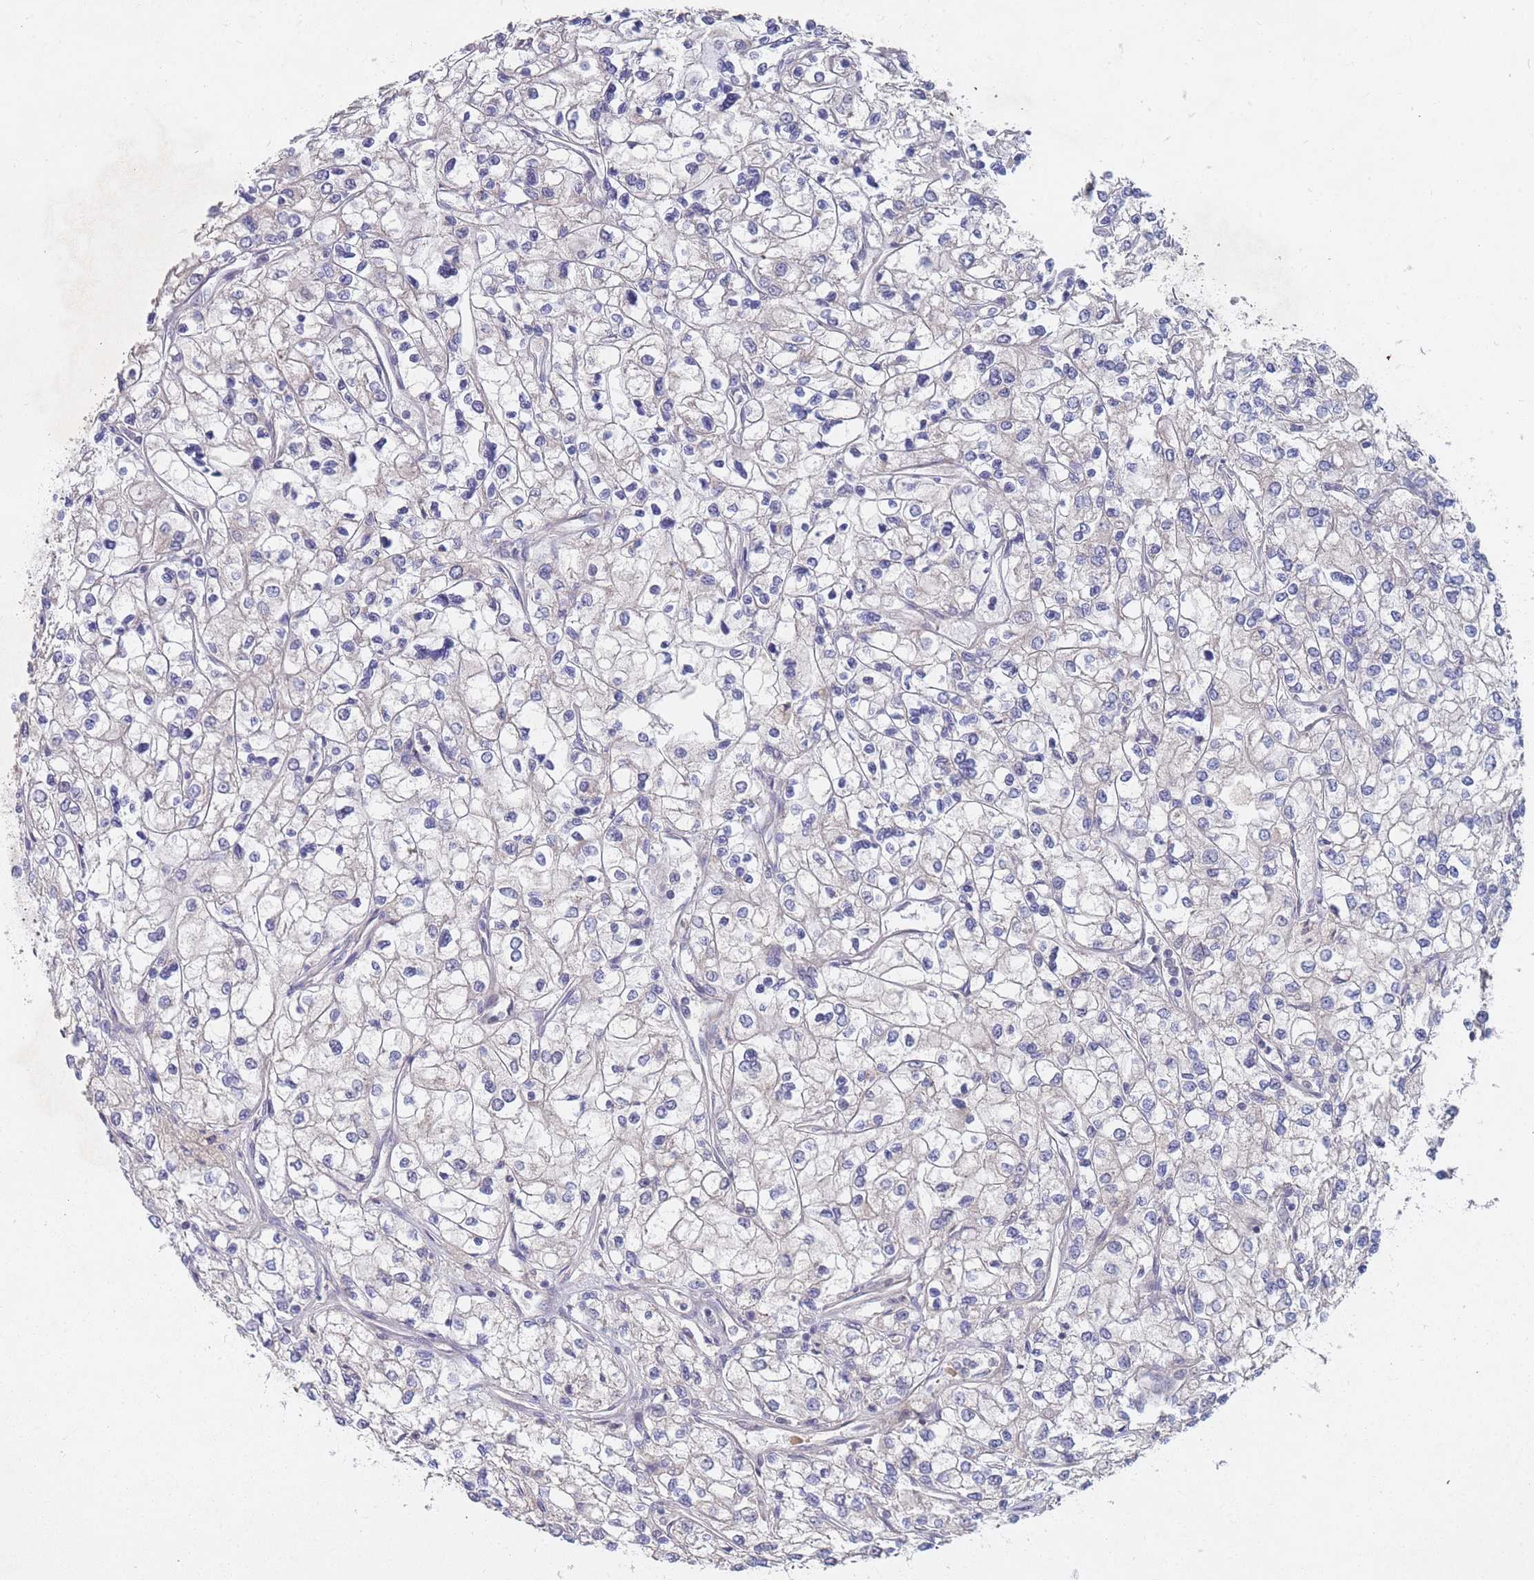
{"staining": {"intensity": "negative", "quantity": "none", "location": "none"}, "tissue": "renal cancer", "cell_type": "Tumor cells", "image_type": "cancer", "snomed": [{"axis": "morphology", "description": "Adenocarcinoma, NOS"}, {"axis": "topography", "description": "Kidney"}], "caption": "Immunohistochemistry histopathology image of neoplastic tissue: renal cancer (adenocarcinoma) stained with DAB (3,3'-diaminobenzidine) demonstrates no significant protein expression in tumor cells. The staining is performed using DAB (3,3'-diaminobenzidine) brown chromogen with nuclei counter-stained in using hematoxylin.", "gene": "SLC35F5", "patient": {"sex": "male", "age": 80}}